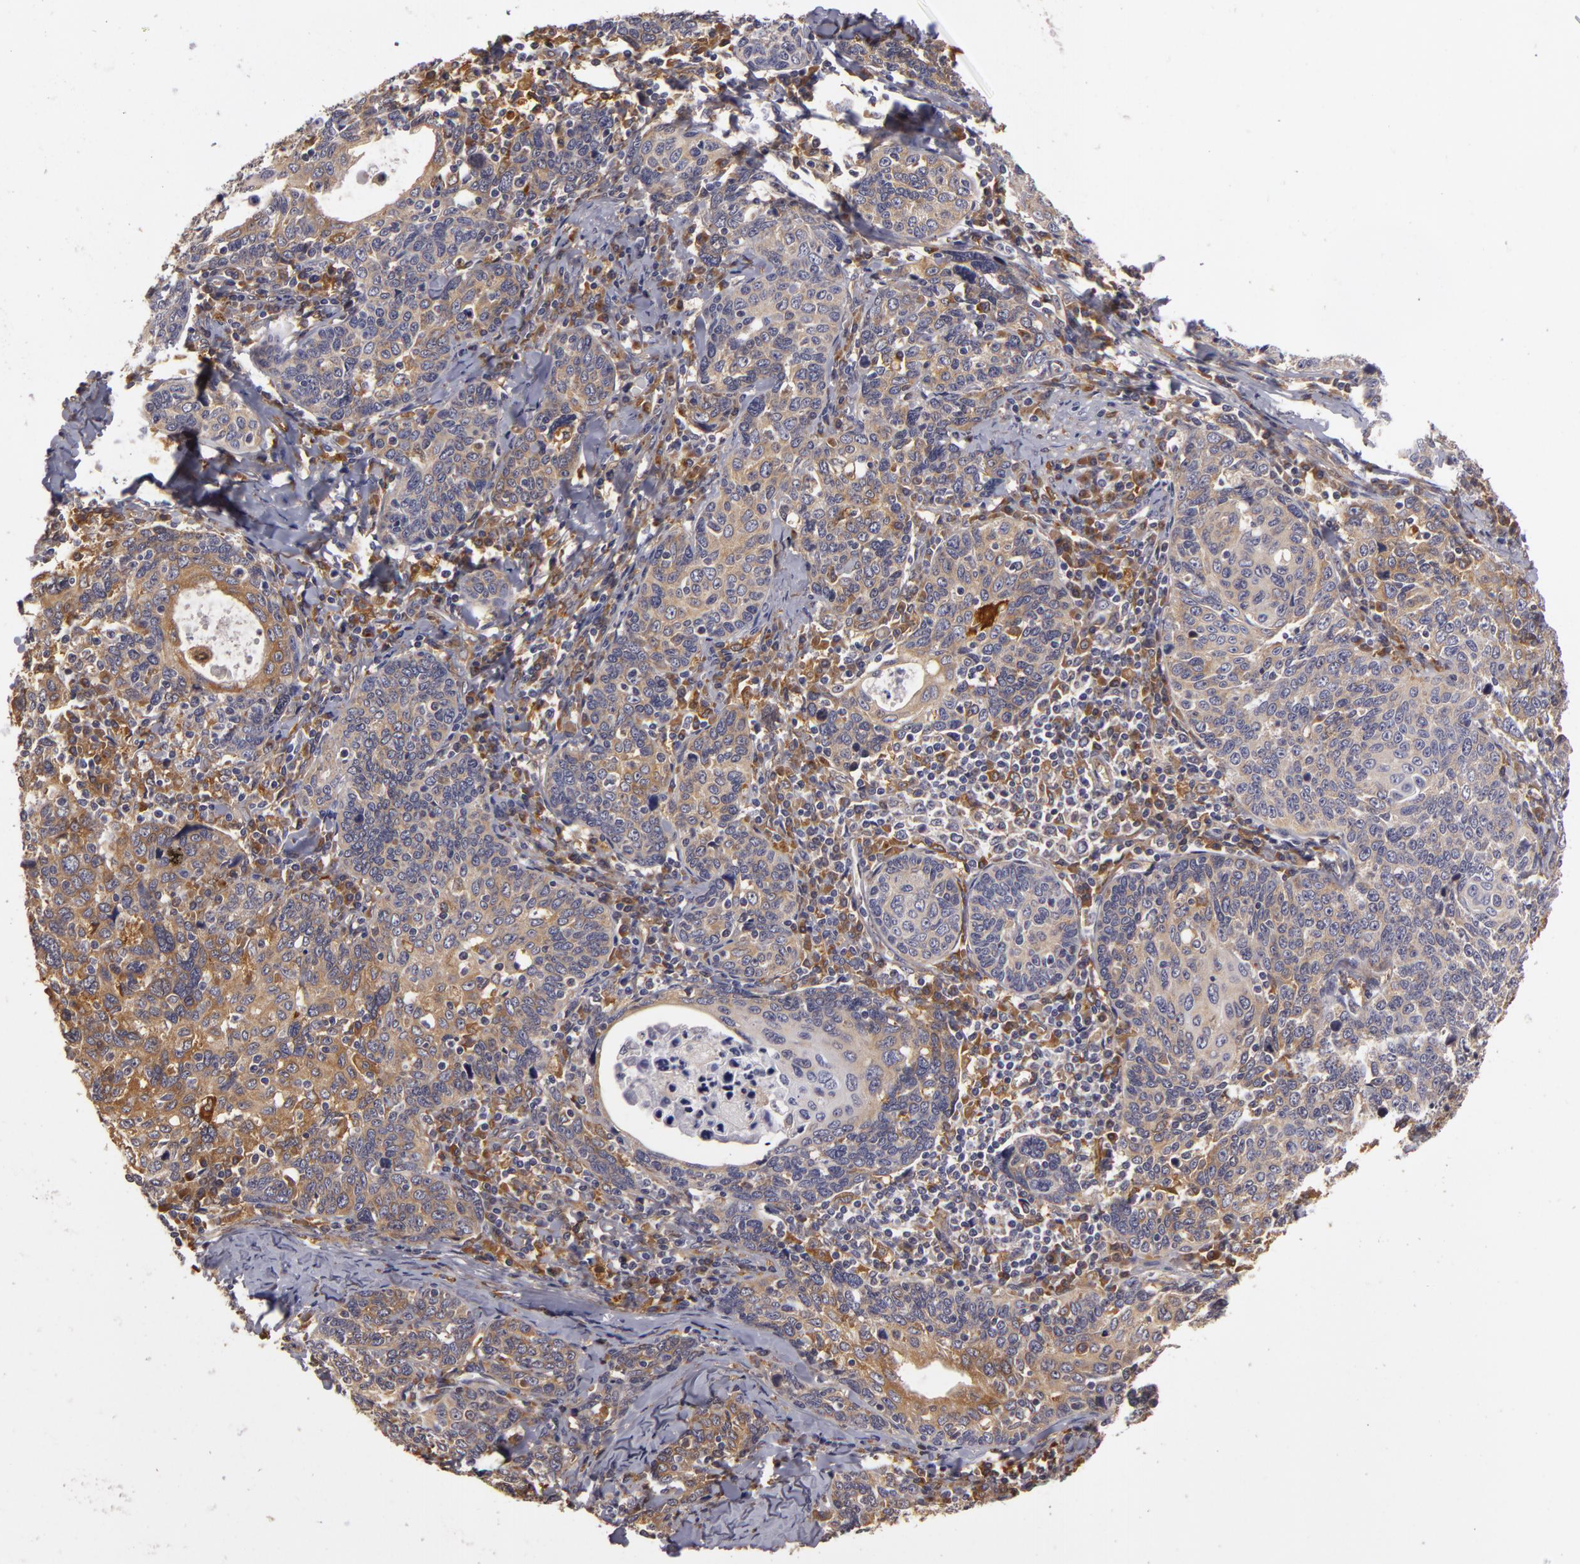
{"staining": {"intensity": "weak", "quantity": "25%-75%", "location": "cytoplasmic/membranous"}, "tissue": "cervical cancer", "cell_type": "Tumor cells", "image_type": "cancer", "snomed": [{"axis": "morphology", "description": "Squamous cell carcinoma, NOS"}, {"axis": "topography", "description": "Cervix"}], "caption": "Immunohistochemical staining of human cervical cancer reveals weak cytoplasmic/membranous protein staining in approximately 25%-75% of tumor cells.", "gene": "ZNF229", "patient": {"sex": "female", "age": 41}}